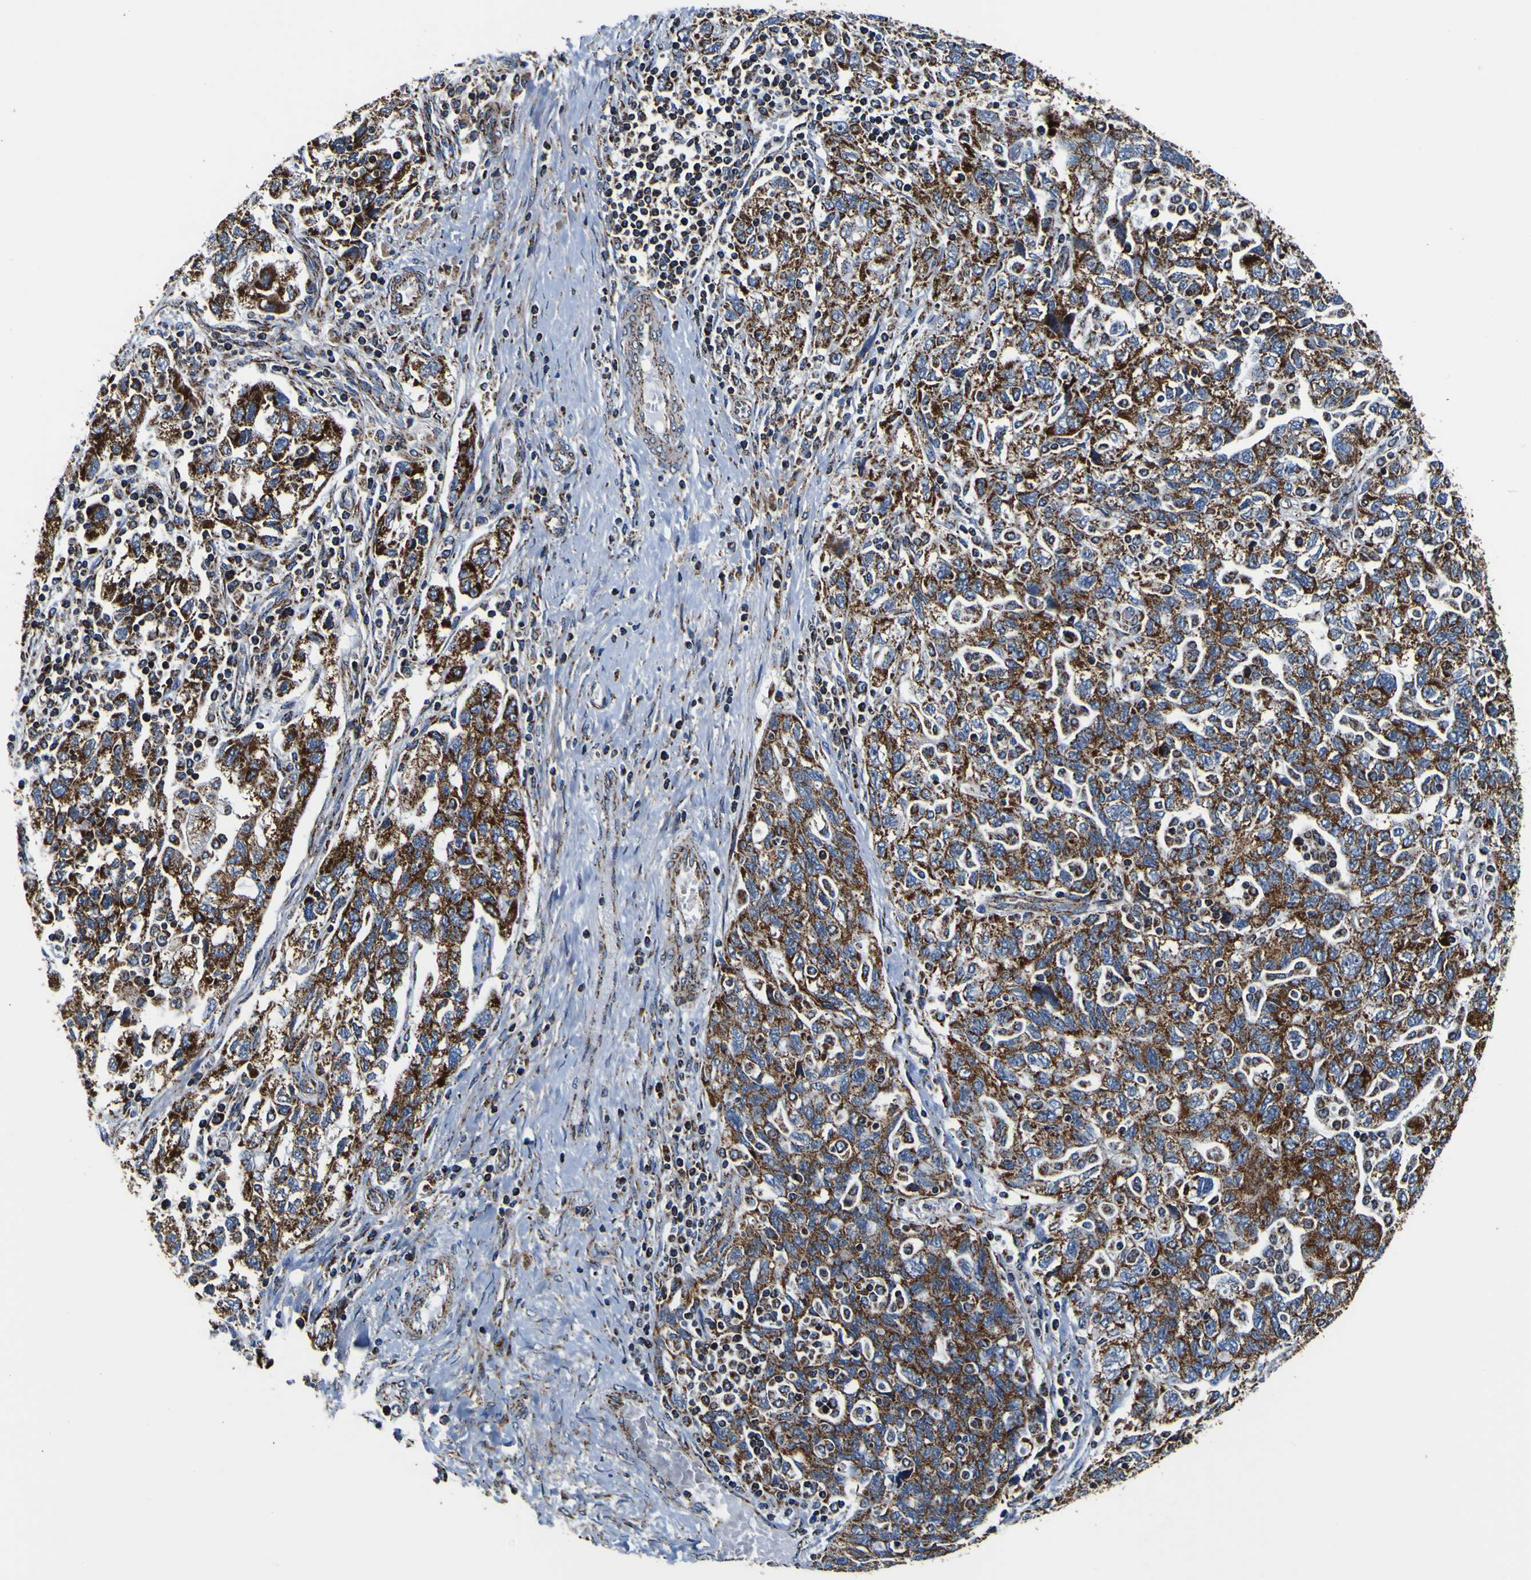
{"staining": {"intensity": "strong", "quantity": ">75%", "location": "cytoplasmic/membranous"}, "tissue": "ovarian cancer", "cell_type": "Tumor cells", "image_type": "cancer", "snomed": [{"axis": "morphology", "description": "Carcinoma, NOS"}, {"axis": "morphology", "description": "Cystadenocarcinoma, serous, NOS"}, {"axis": "topography", "description": "Ovary"}], "caption": "Ovarian carcinoma was stained to show a protein in brown. There is high levels of strong cytoplasmic/membranous staining in about >75% of tumor cells.", "gene": "PTRH2", "patient": {"sex": "female", "age": 69}}